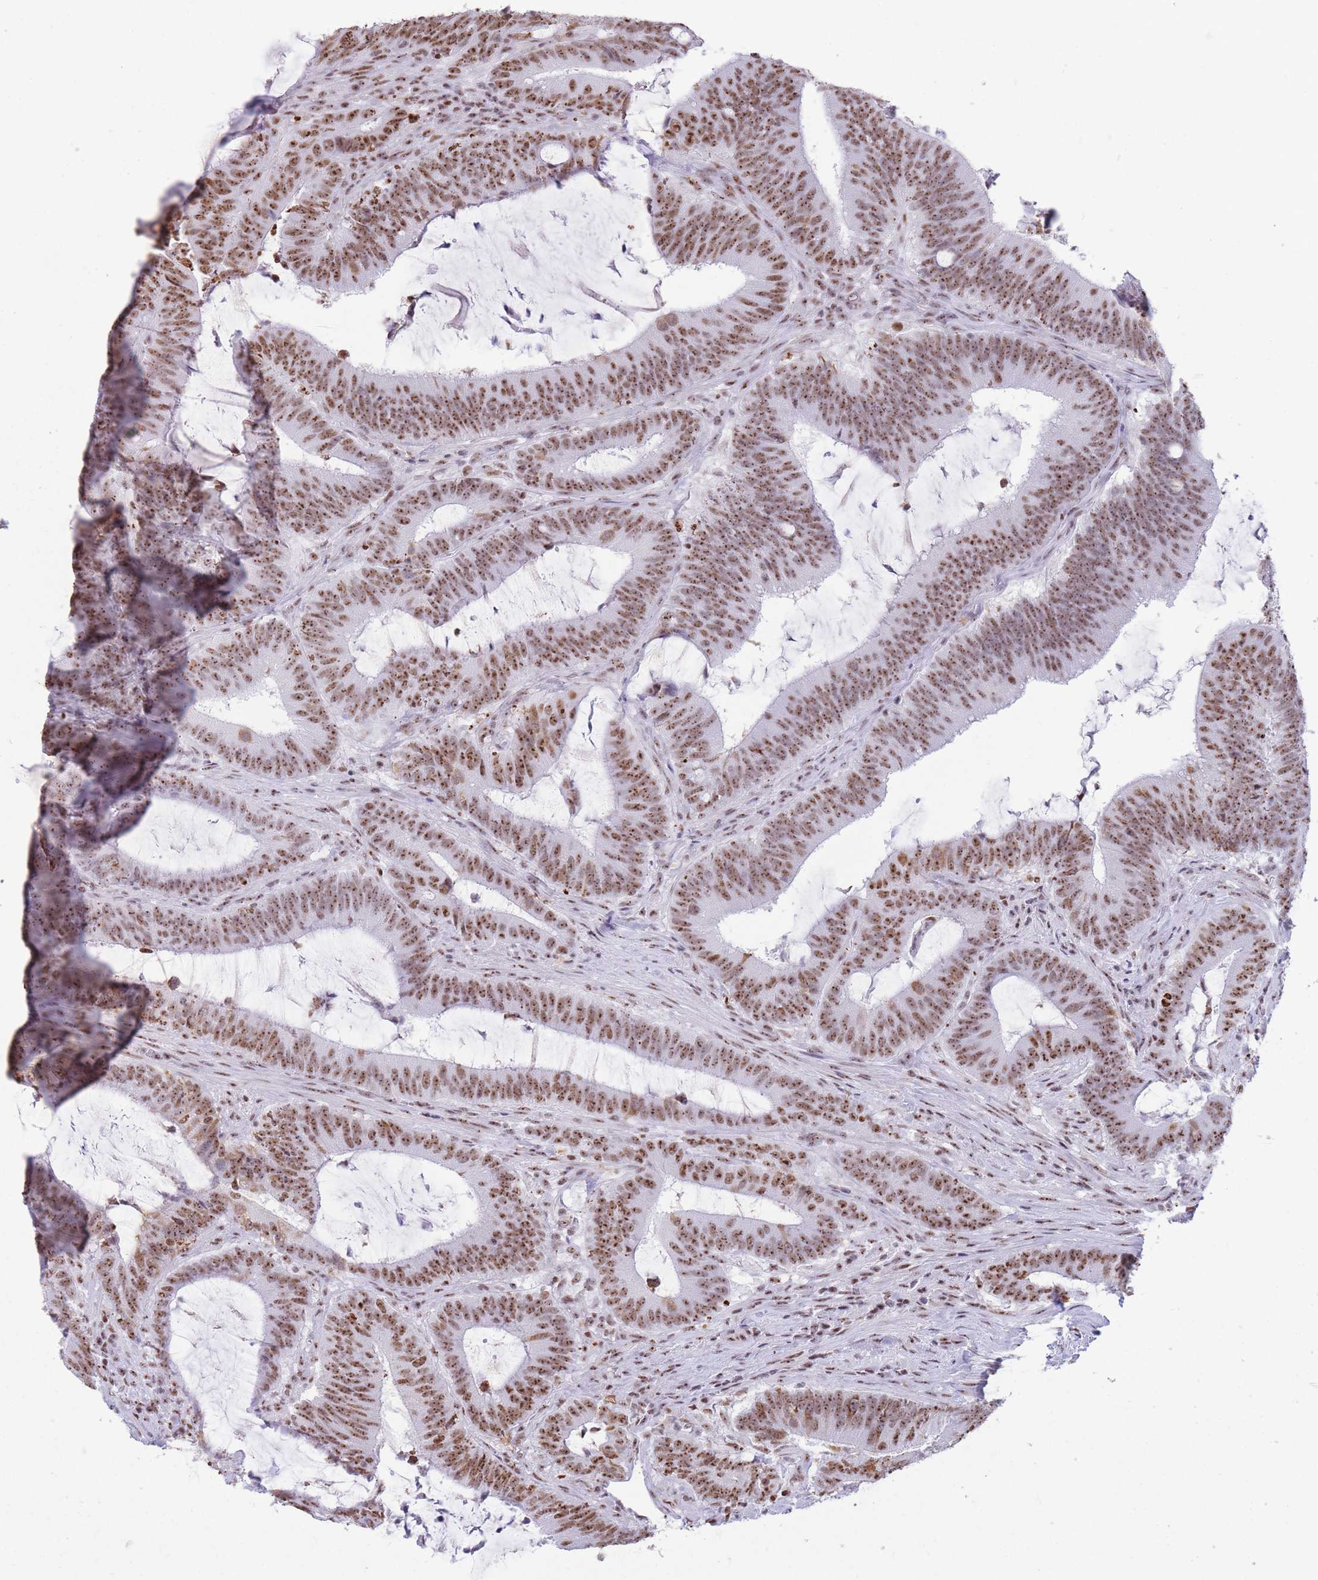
{"staining": {"intensity": "strong", "quantity": ">75%", "location": "nuclear"}, "tissue": "colorectal cancer", "cell_type": "Tumor cells", "image_type": "cancer", "snomed": [{"axis": "morphology", "description": "Adenocarcinoma, NOS"}, {"axis": "topography", "description": "Colon"}], "caption": "Brown immunohistochemical staining in human colorectal cancer shows strong nuclear expression in approximately >75% of tumor cells.", "gene": "EVC2", "patient": {"sex": "female", "age": 43}}